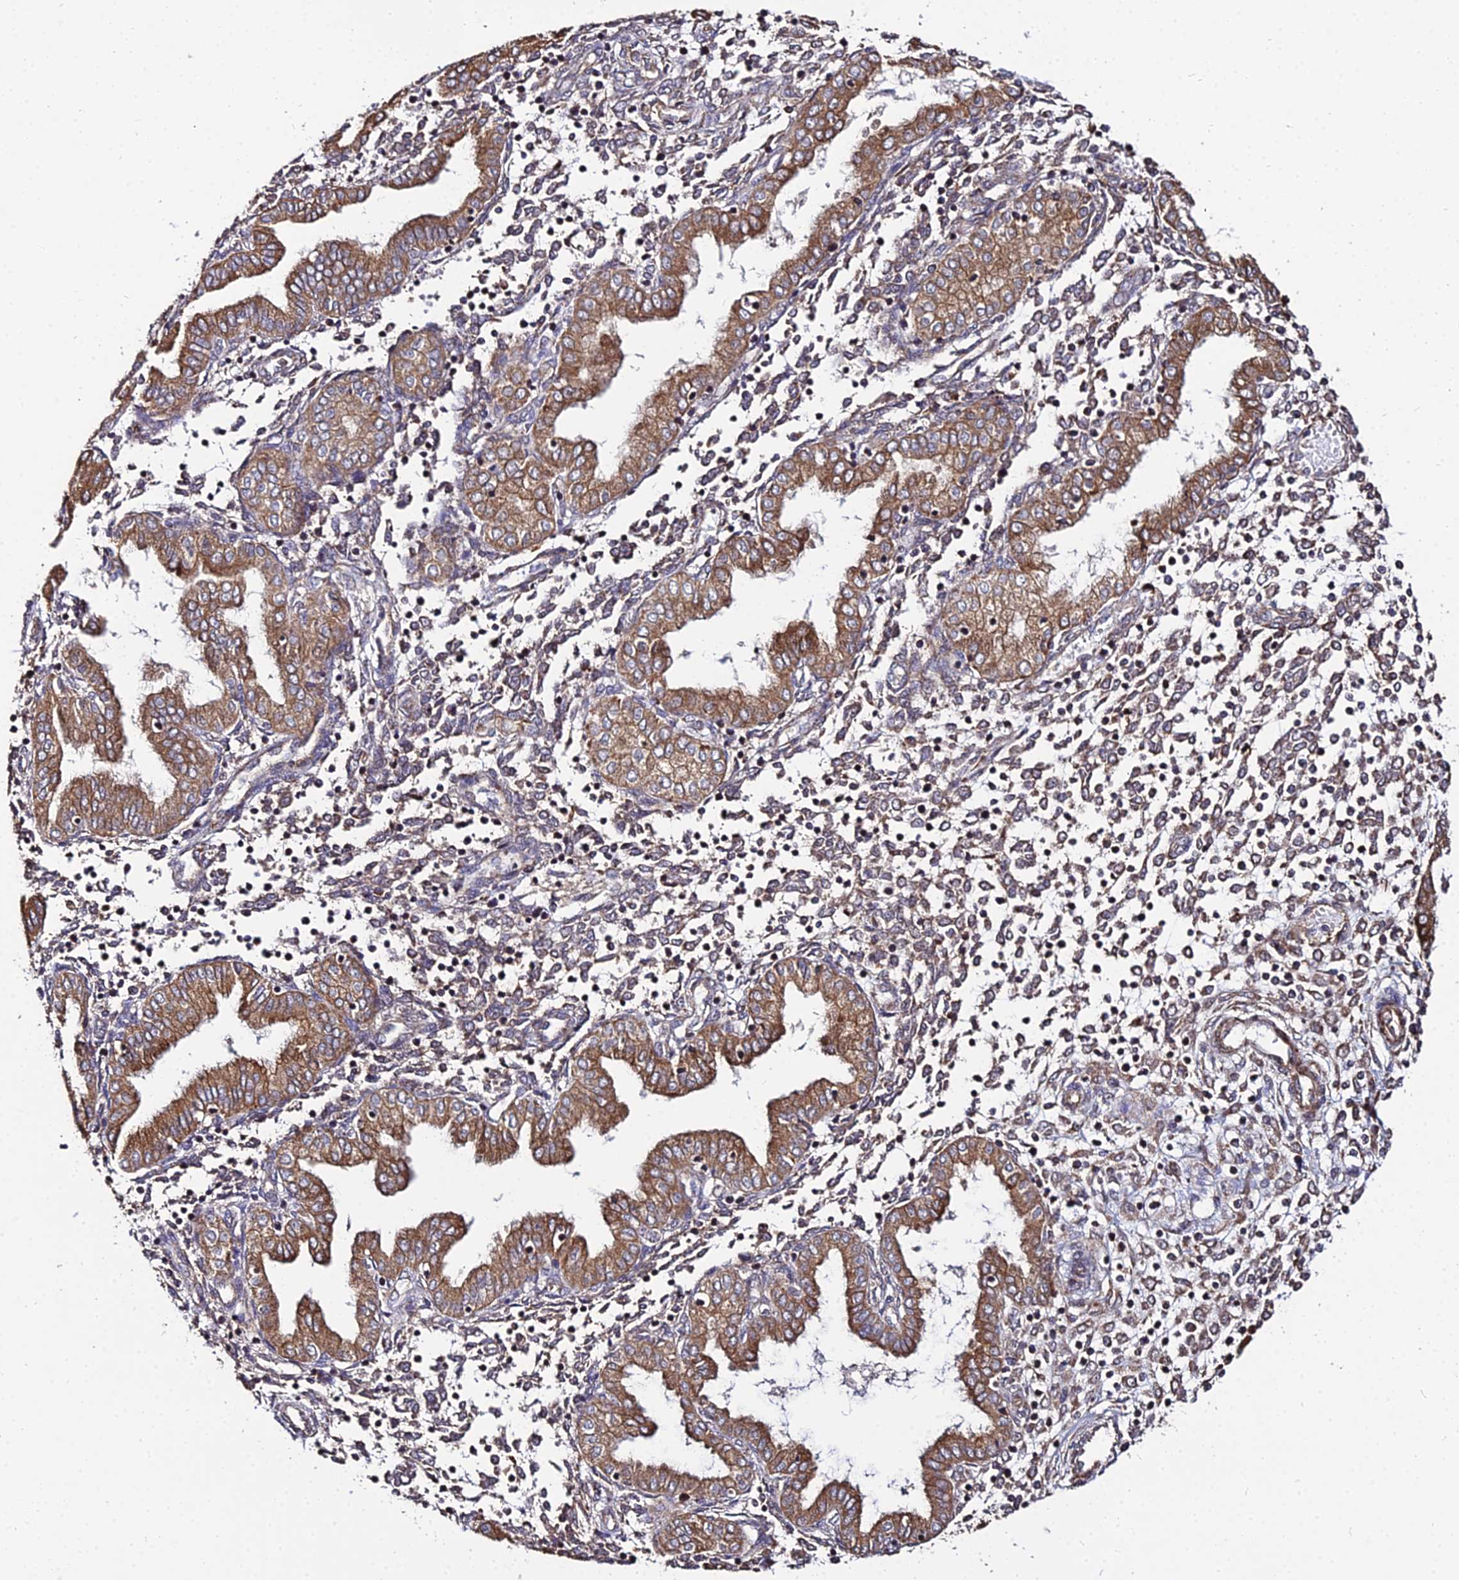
{"staining": {"intensity": "moderate", "quantity": ">75%", "location": "cytoplasmic/membranous"}, "tissue": "endometrium", "cell_type": "Cells in endometrial stroma", "image_type": "normal", "snomed": [{"axis": "morphology", "description": "Normal tissue, NOS"}, {"axis": "topography", "description": "Endometrium"}], "caption": "Cells in endometrial stroma reveal medium levels of moderate cytoplasmic/membranous expression in approximately >75% of cells in unremarkable endometrium.", "gene": "ENSG00000258465", "patient": {"sex": "female", "age": 53}}